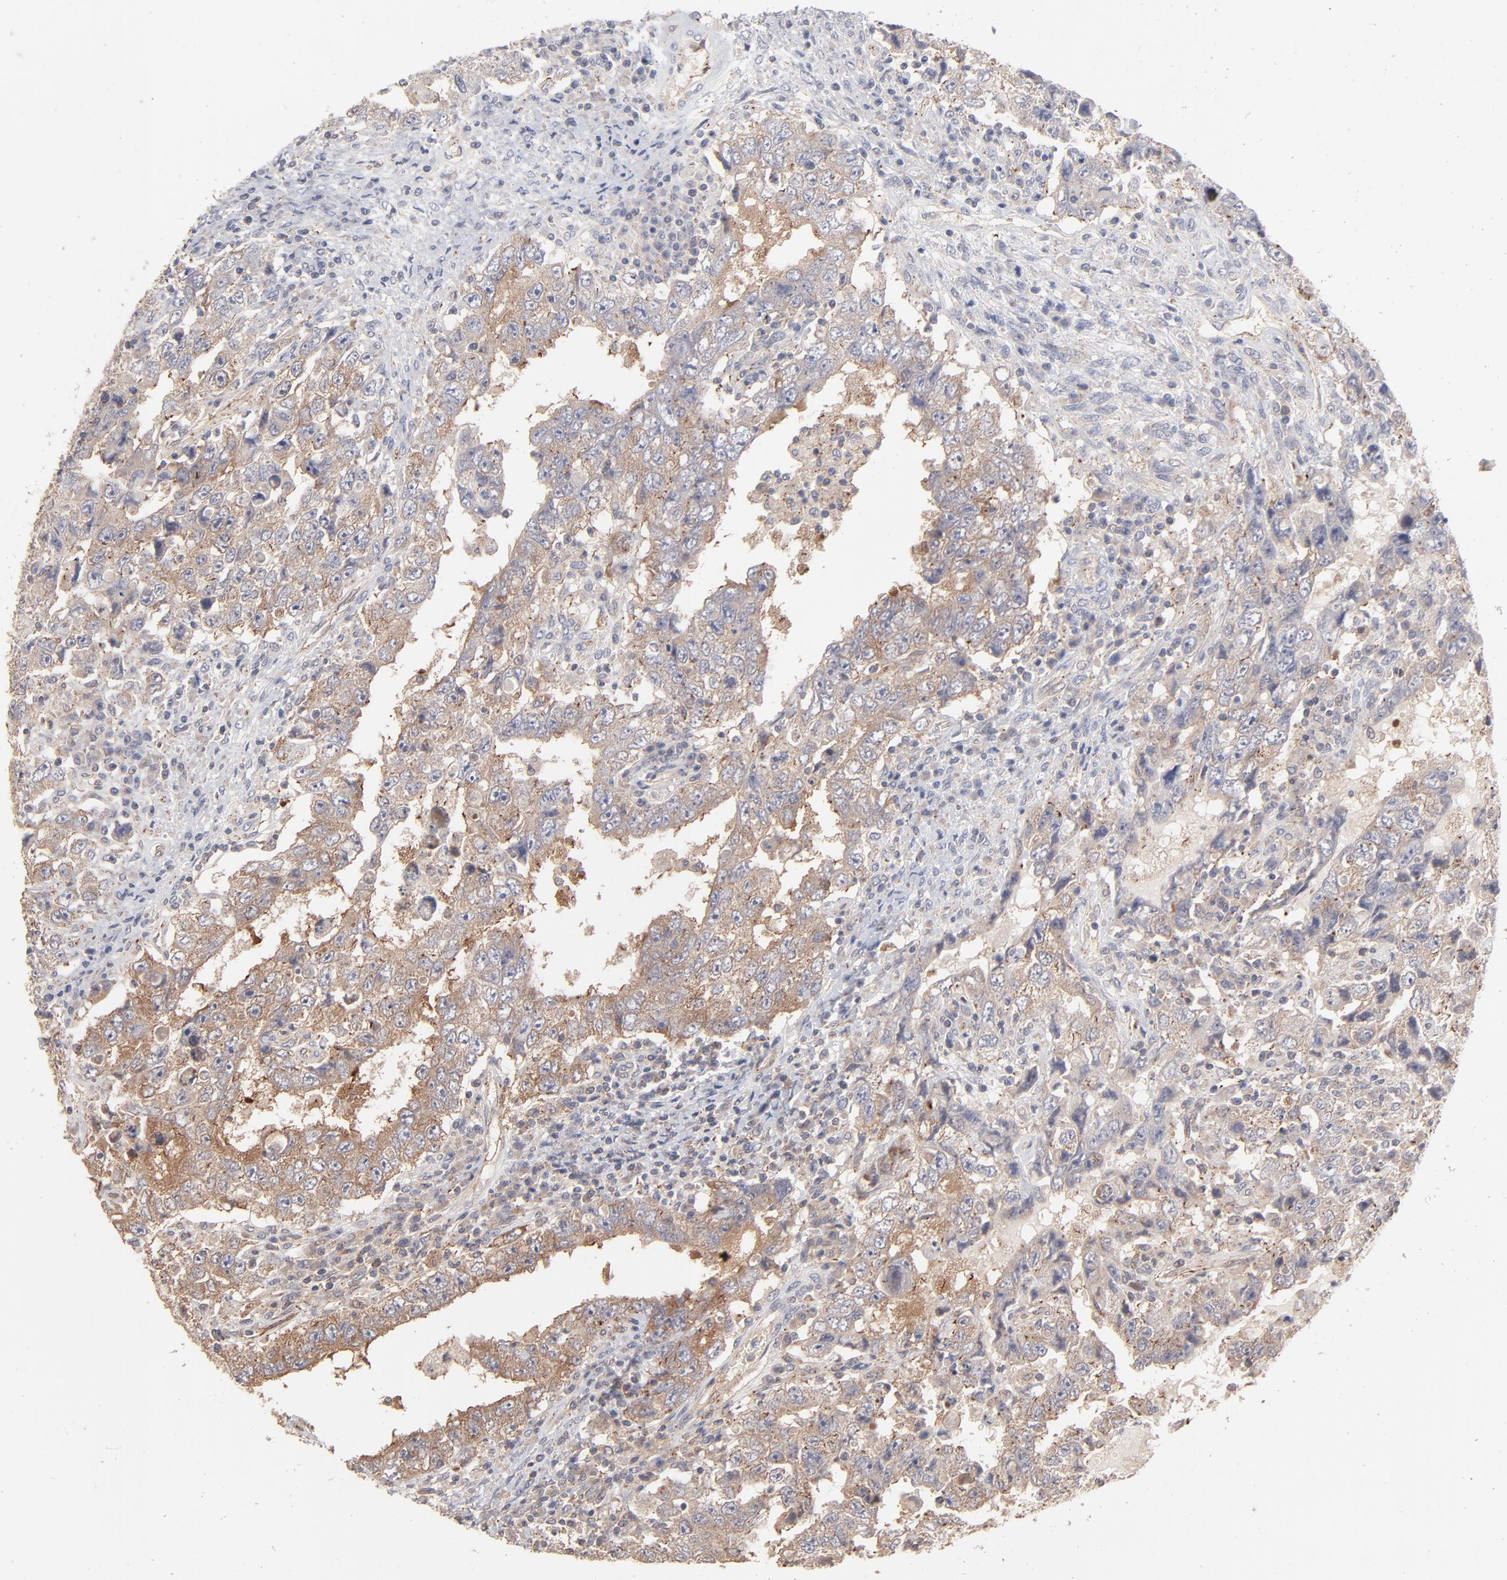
{"staining": {"intensity": "moderate", "quantity": ">75%", "location": "cytoplasmic/membranous"}, "tissue": "testis cancer", "cell_type": "Tumor cells", "image_type": "cancer", "snomed": [{"axis": "morphology", "description": "Carcinoma, Embryonal, NOS"}, {"axis": "topography", "description": "Testis"}], "caption": "Testis embryonal carcinoma tissue displays moderate cytoplasmic/membranous positivity in approximately >75% of tumor cells (DAB IHC with brightfield microscopy, high magnification).", "gene": "IVNS1ABP", "patient": {"sex": "male", "age": 26}}